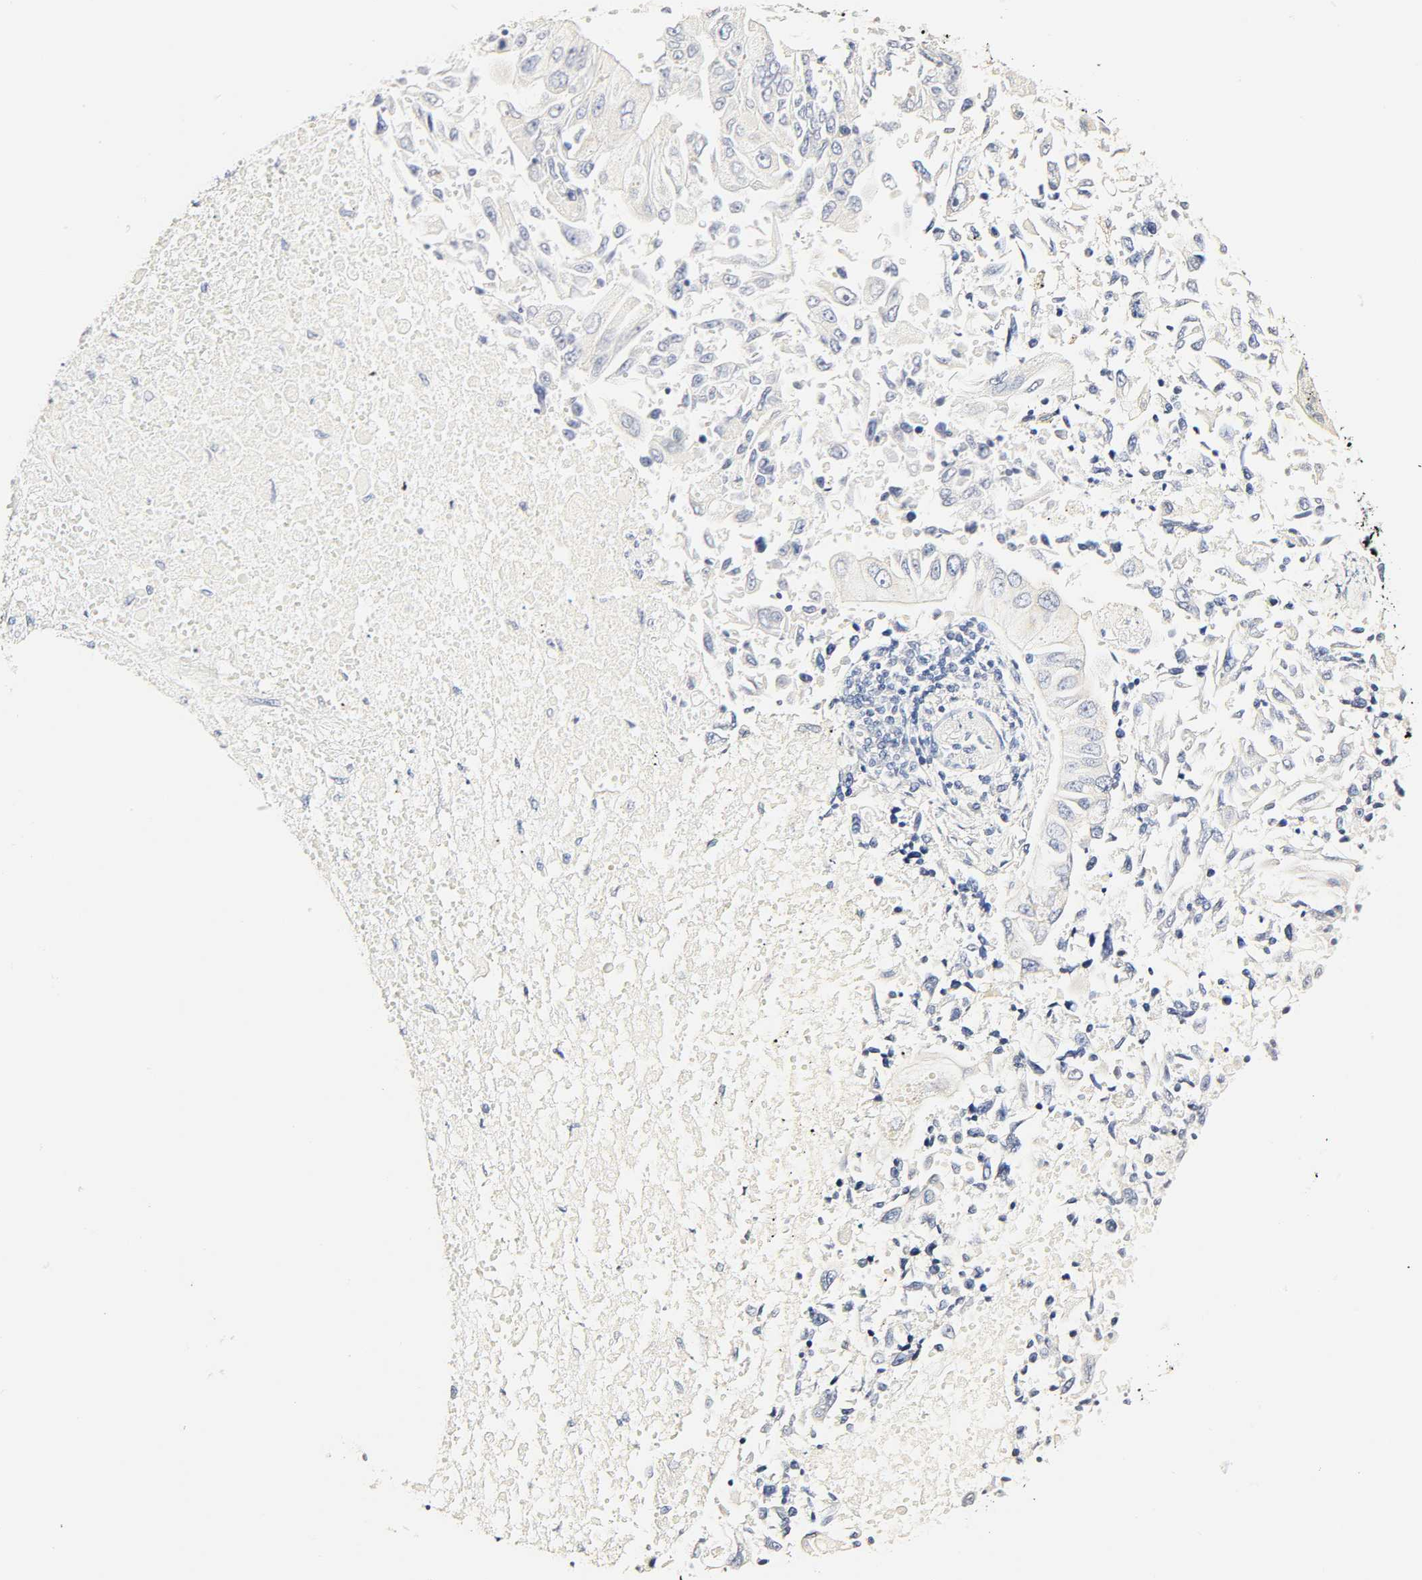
{"staining": {"intensity": "negative", "quantity": "none", "location": "none"}, "tissue": "lung cancer", "cell_type": "Tumor cells", "image_type": "cancer", "snomed": [{"axis": "morphology", "description": "Adenocarcinoma, NOS"}, {"axis": "topography", "description": "Lung"}], "caption": "Lung adenocarcinoma was stained to show a protein in brown. There is no significant positivity in tumor cells.", "gene": "SLCO1B3", "patient": {"sex": "male", "age": 84}}